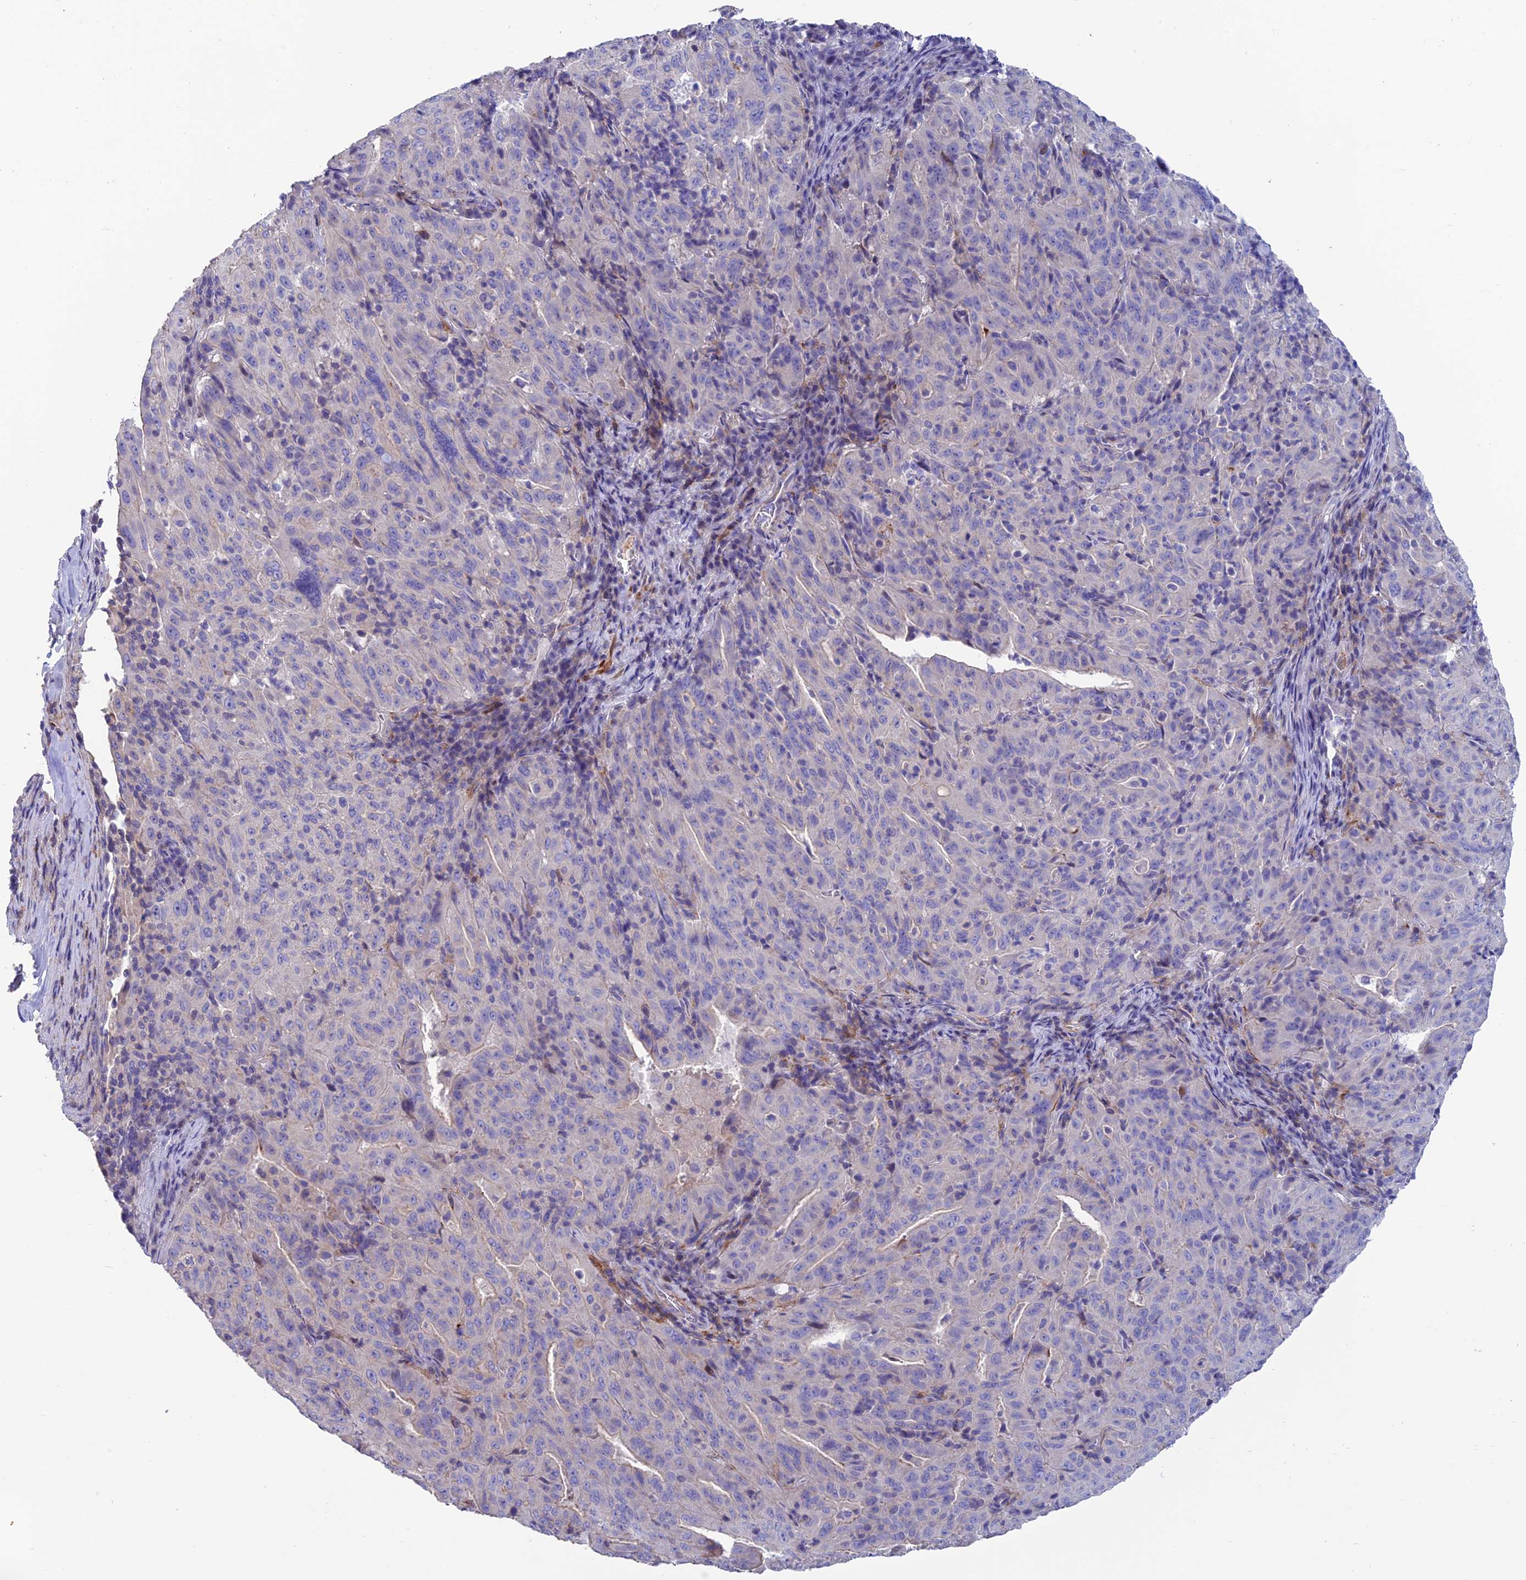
{"staining": {"intensity": "negative", "quantity": "none", "location": "none"}, "tissue": "pancreatic cancer", "cell_type": "Tumor cells", "image_type": "cancer", "snomed": [{"axis": "morphology", "description": "Adenocarcinoma, NOS"}, {"axis": "topography", "description": "Pancreas"}], "caption": "The photomicrograph shows no staining of tumor cells in adenocarcinoma (pancreatic).", "gene": "FAM178B", "patient": {"sex": "male", "age": 63}}